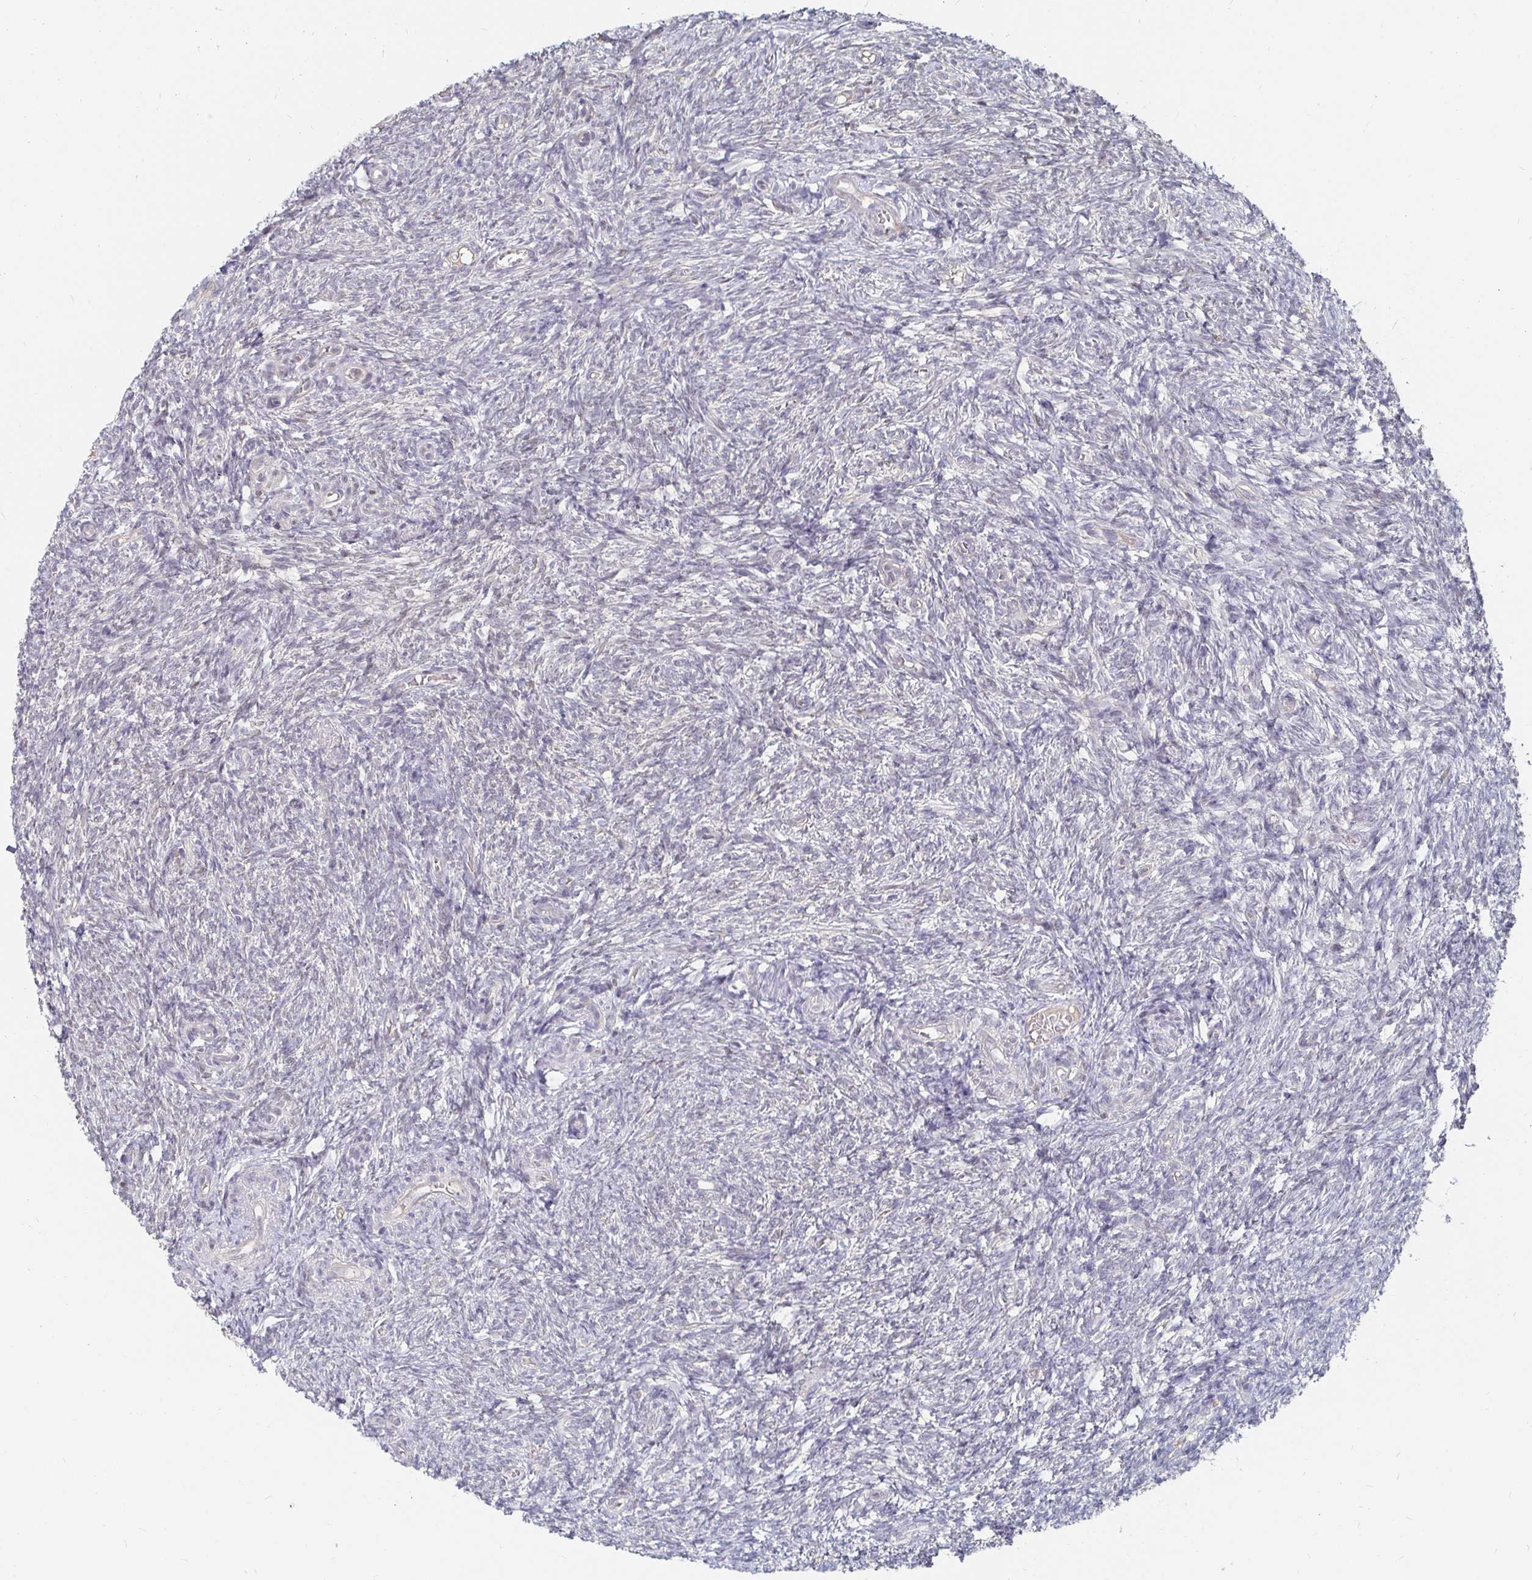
{"staining": {"intensity": "weak", "quantity": ">75%", "location": "cytoplasmic/membranous"}, "tissue": "ovary", "cell_type": "Follicle cells", "image_type": "normal", "snomed": [{"axis": "morphology", "description": "Normal tissue, NOS"}, {"axis": "topography", "description": "Ovary"}], "caption": "An immunohistochemistry micrograph of normal tissue is shown. Protein staining in brown shows weak cytoplasmic/membranous positivity in ovary within follicle cells. The staining was performed using DAB (3,3'-diaminobenzidine) to visualize the protein expression in brown, while the nuclei were stained in blue with hematoxylin (Magnification: 20x).", "gene": "MEIS1", "patient": {"sex": "female", "age": 39}}